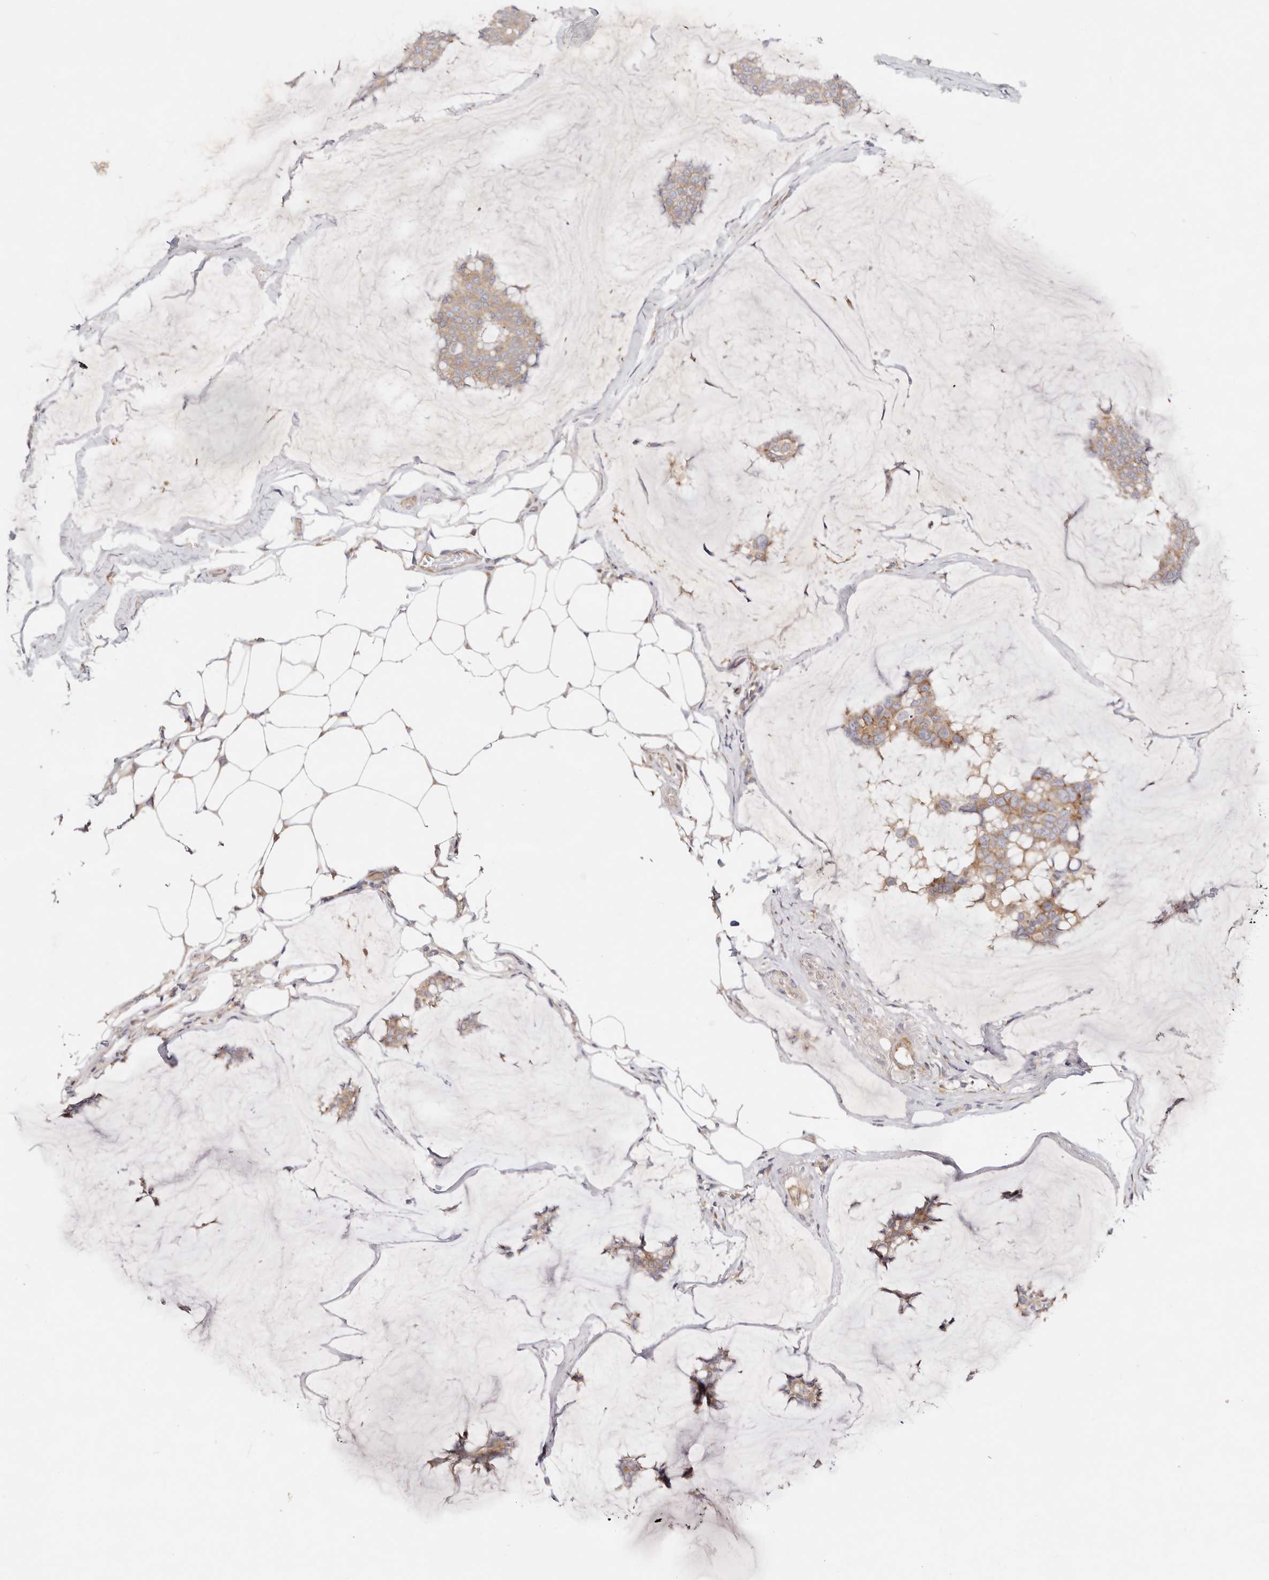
{"staining": {"intensity": "moderate", "quantity": ">75%", "location": "cytoplasmic/membranous"}, "tissue": "breast cancer", "cell_type": "Tumor cells", "image_type": "cancer", "snomed": [{"axis": "morphology", "description": "Duct carcinoma"}, {"axis": "topography", "description": "Breast"}], "caption": "Protein expression analysis of human breast cancer reveals moderate cytoplasmic/membranous expression in approximately >75% of tumor cells.", "gene": "GNA13", "patient": {"sex": "female", "age": 93}}